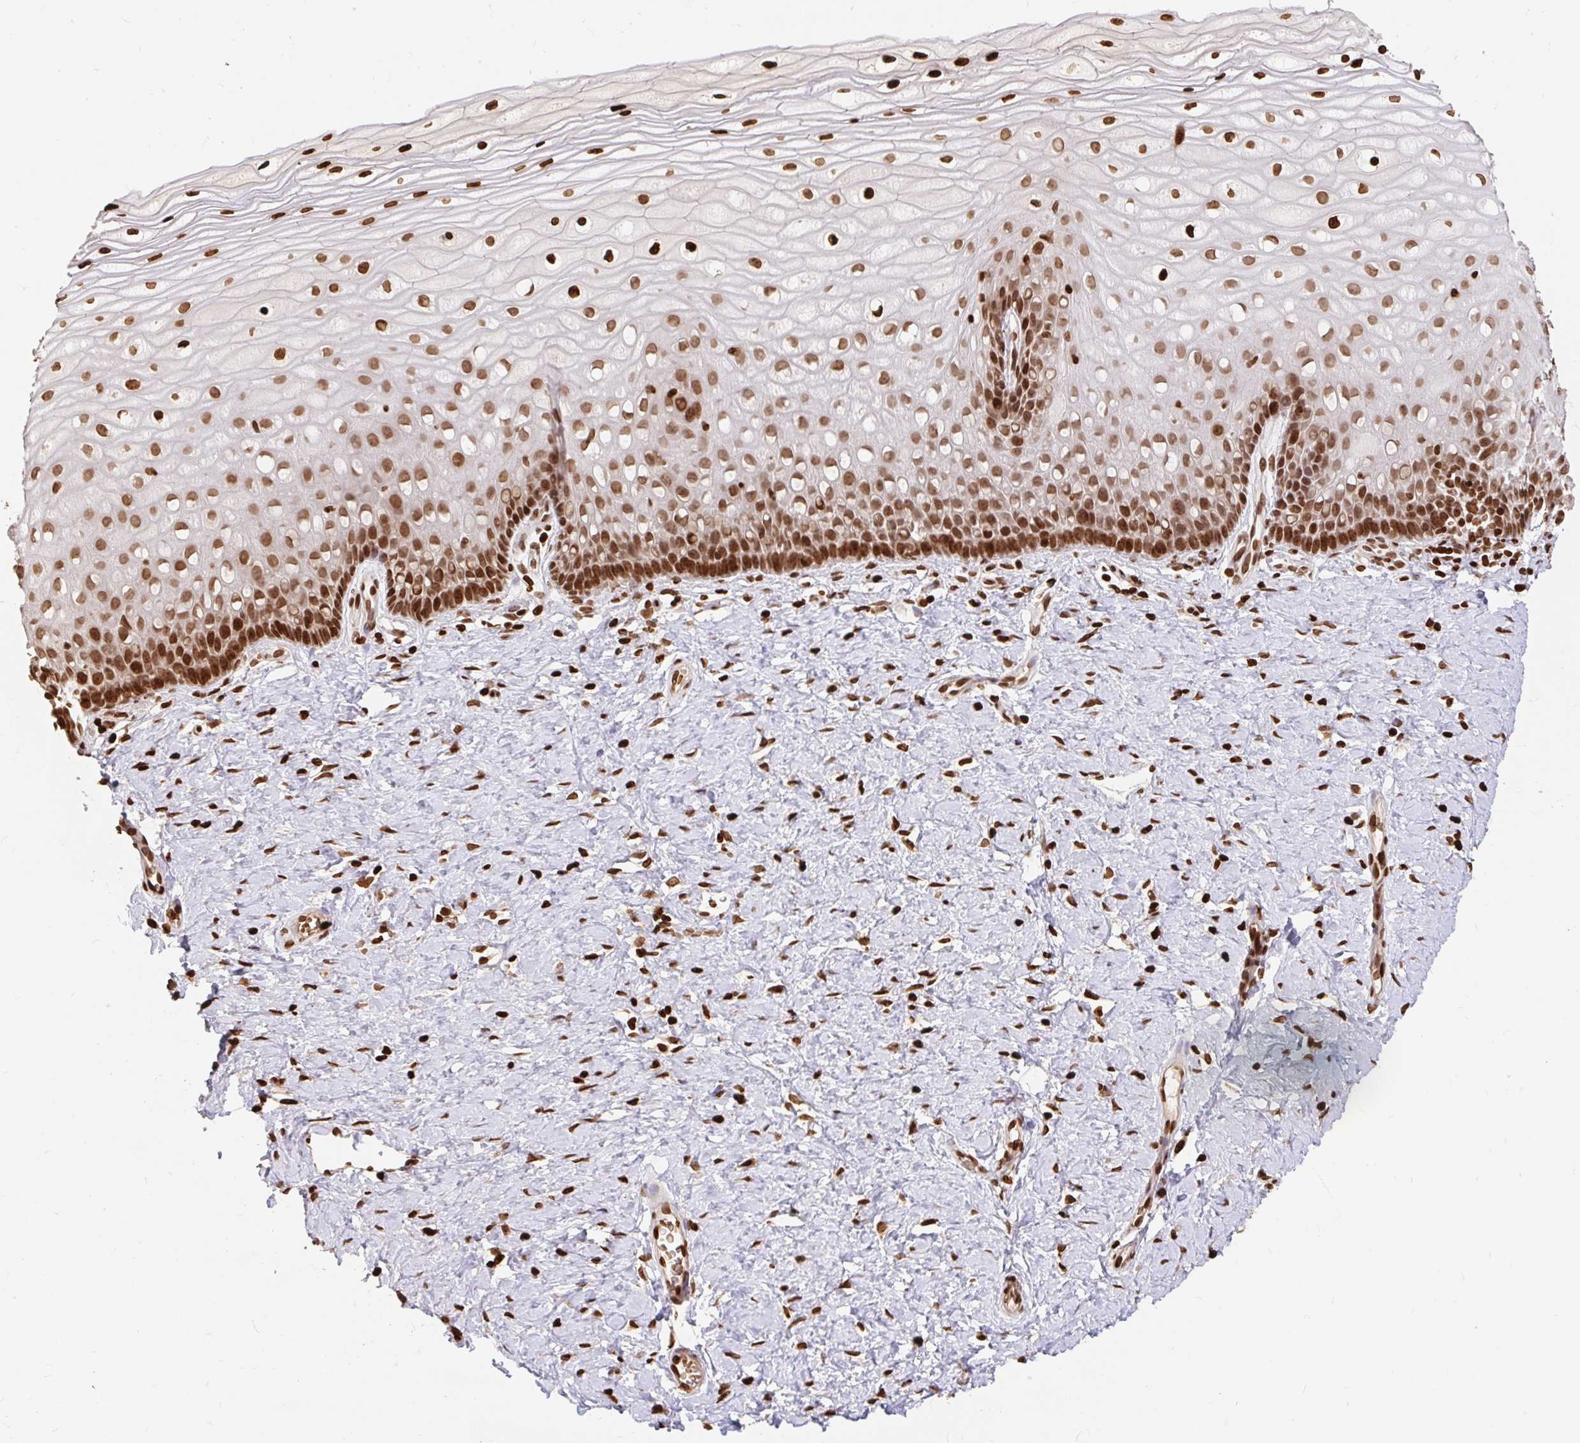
{"staining": {"intensity": "strong", "quantity": ">75%", "location": "nuclear"}, "tissue": "cervix", "cell_type": "Glandular cells", "image_type": "normal", "snomed": [{"axis": "morphology", "description": "Normal tissue, NOS"}, {"axis": "topography", "description": "Cervix"}], "caption": "High-magnification brightfield microscopy of benign cervix stained with DAB (brown) and counterstained with hematoxylin (blue). glandular cells exhibit strong nuclear positivity is identified in approximately>75% of cells. (brown staining indicates protein expression, while blue staining denotes nuclei).", "gene": "H2BC5", "patient": {"sex": "female", "age": 37}}